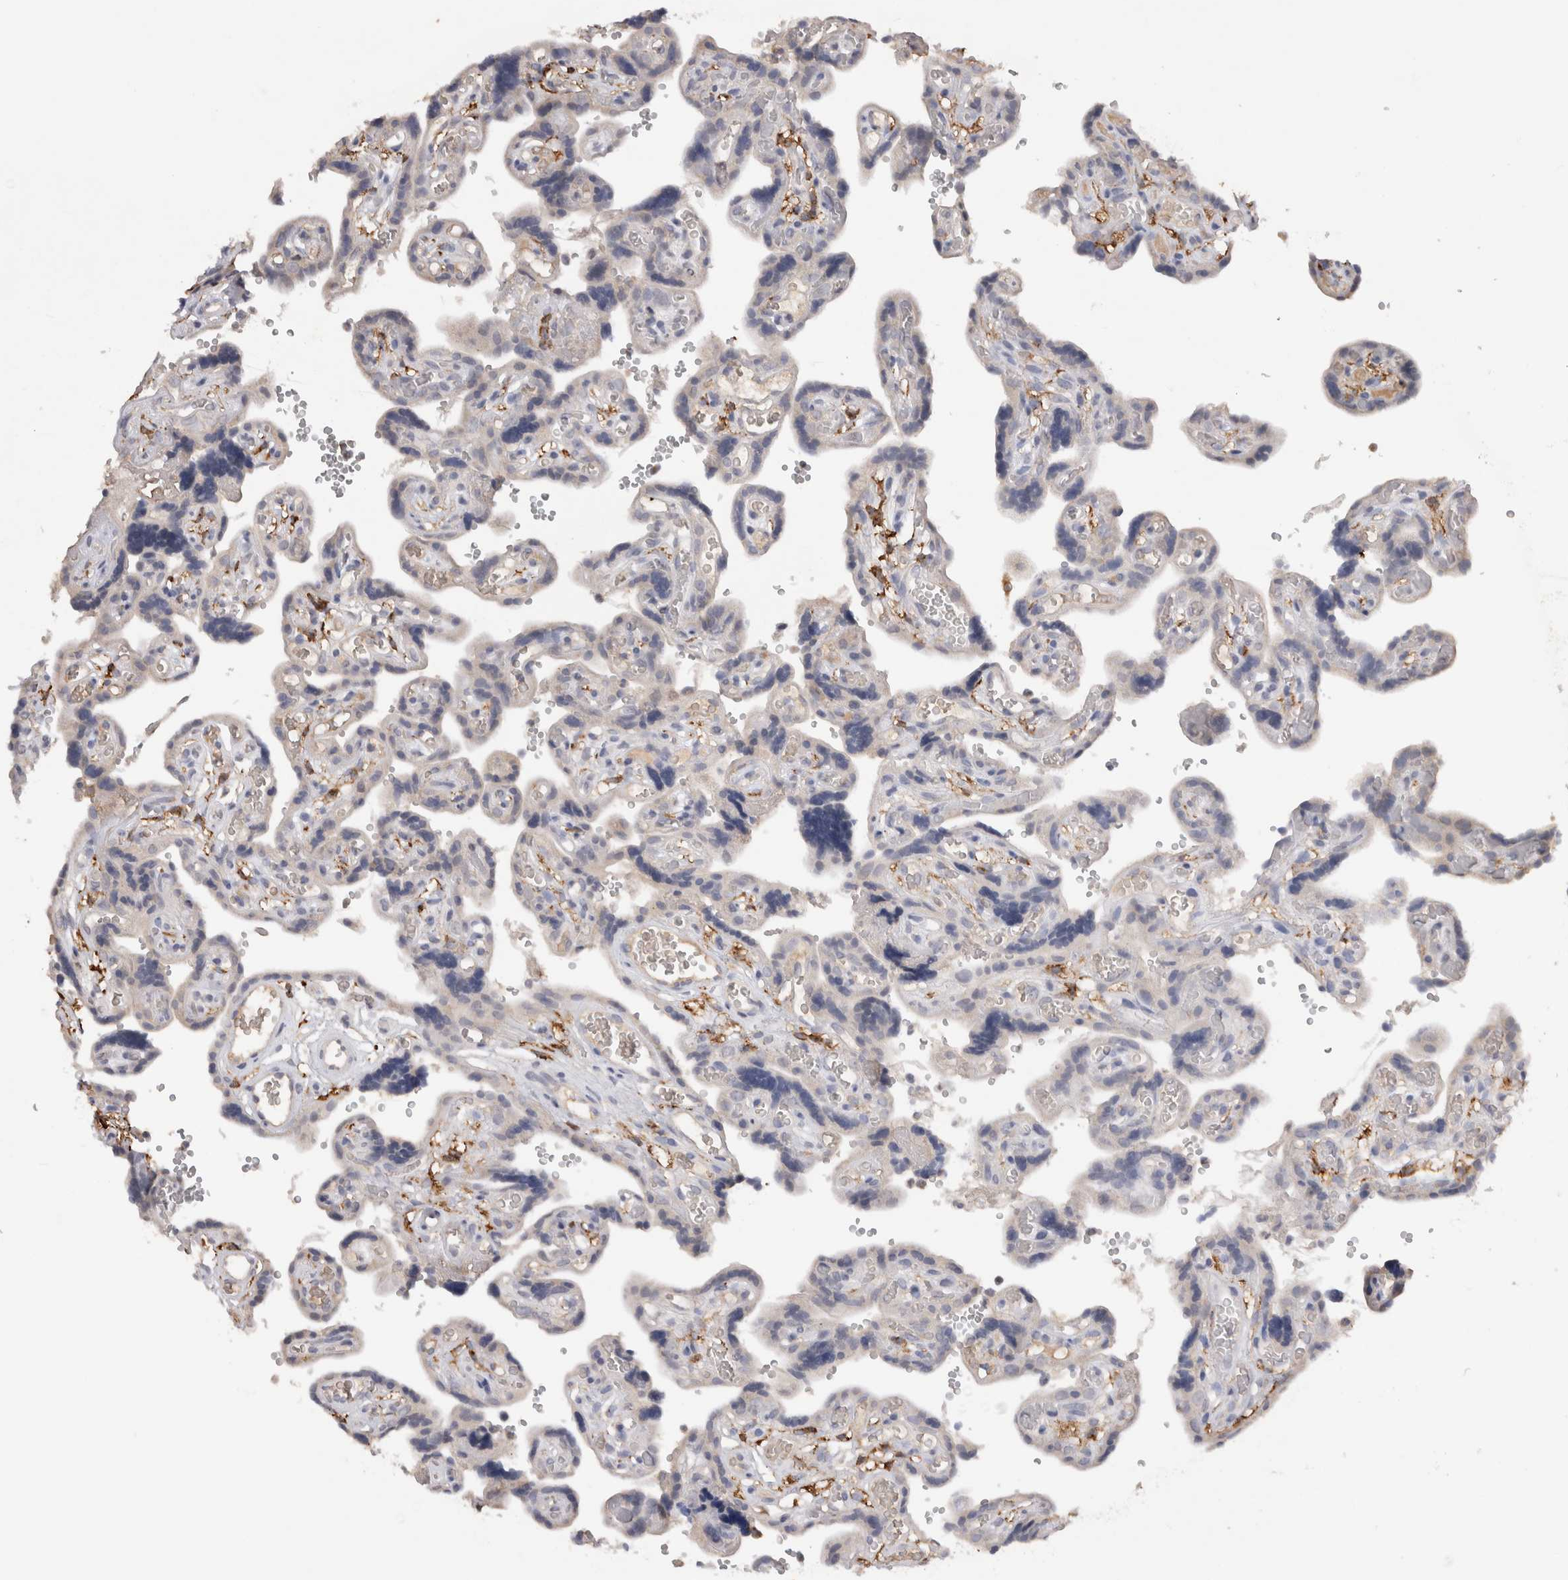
{"staining": {"intensity": "weak", "quantity": ">75%", "location": "cytoplasmic/membranous"}, "tissue": "placenta", "cell_type": "Decidual cells", "image_type": "normal", "snomed": [{"axis": "morphology", "description": "Normal tissue, NOS"}, {"axis": "topography", "description": "Placenta"}], "caption": "This histopathology image exhibits IHC staining of unremarkable placenta, with low weak cytoplasmic/membranous positivity in about >75% of decidual cells.", "gene": "VSIG4", "patient": {"sex": "female", "age": 30}}